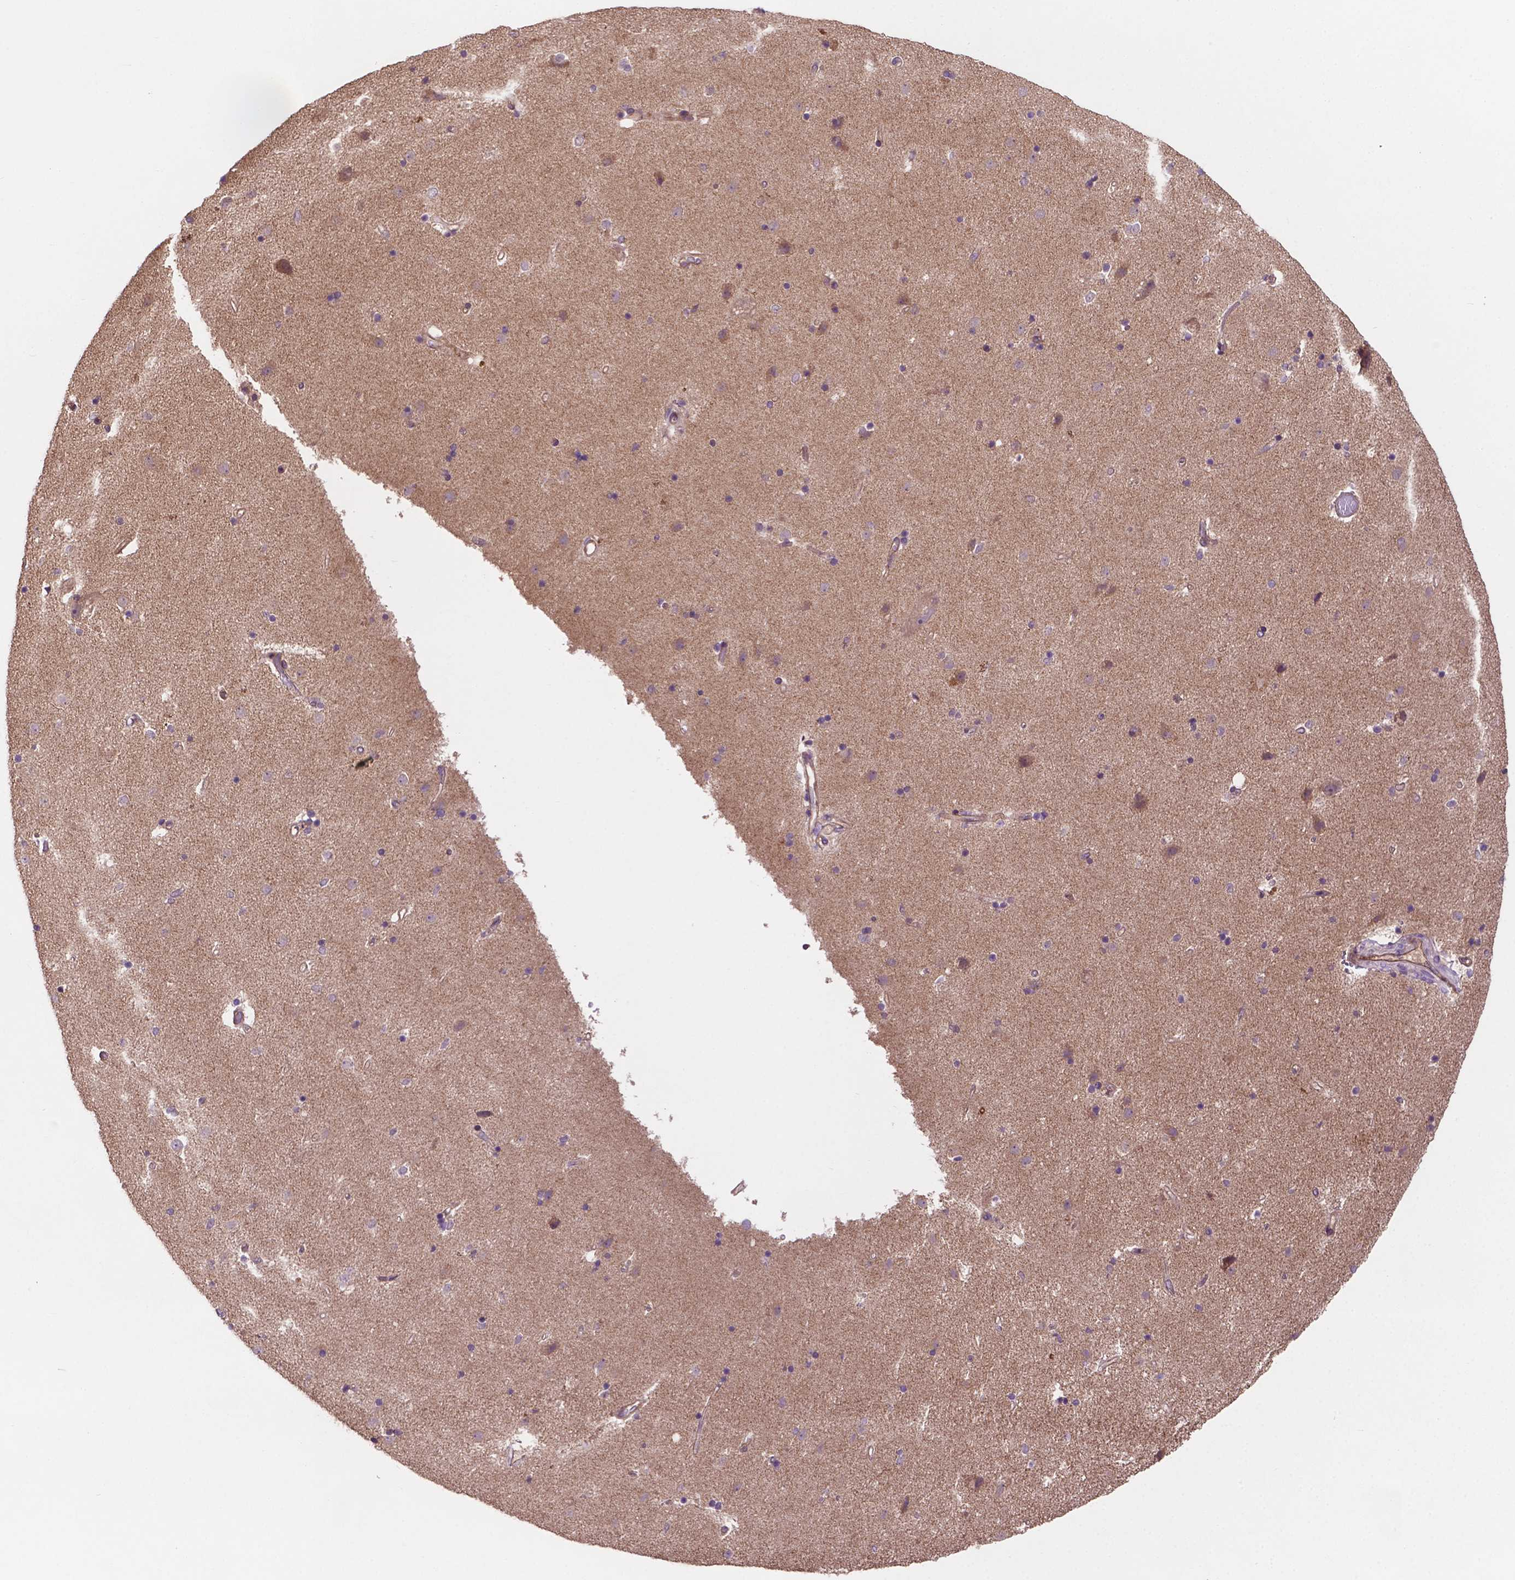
{"staining": {"intensity": "weak", "quantity": "25%-75%", "location": "cytoplasmic/membranous"}, "tissue": "caudate", "cell_type": "Glial cells", "image_type": "normal", "snomed": [{"axis": "morphology", "description": "Normal tissue, NOS"}, {"axis": "topography", "description": "Lateral ventricle wall"}], "caption": "Immunohistochemical staining of normal human caudate shows low levels of weak cytoplasmic/membranous expression in approximately 25%-75% of glial cells.", "gene": "GJA9", "patient": {"sex": "female", "age": 71}}